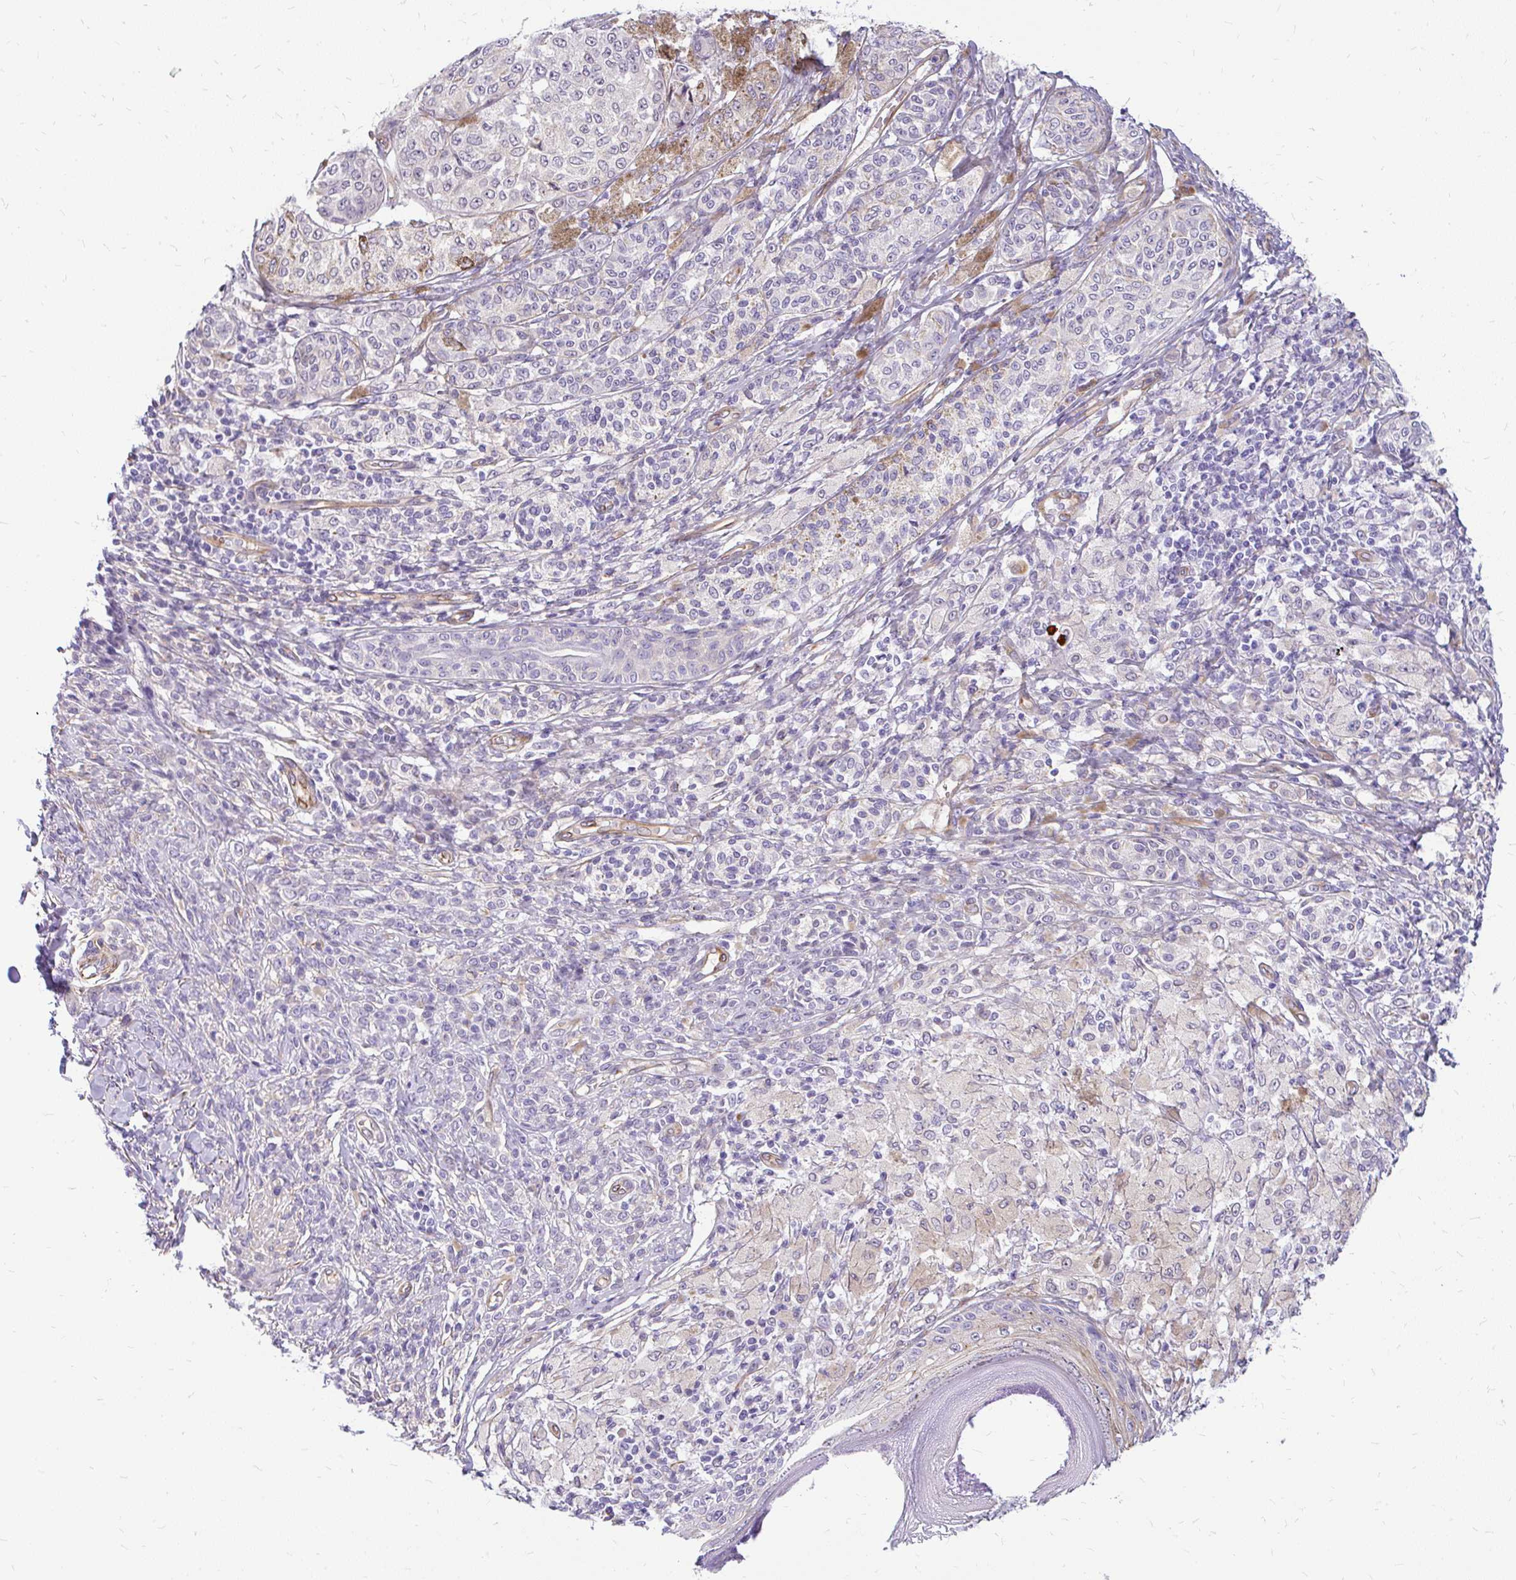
{"staining": {"intensity": "negative", "quantity": "none", "location": "none"}, "tissue": "melanoma", "cell_type": "Tumor cells", "image_type": "cancer", "snomed": [{"axis": "morphology", "description": "Malignant melanoma, NOS"}, {"axis": "topography", "description": "Skin"}], "caption": "Malignant melanoma stained for a protein using immunohistochemistry displays no expression tumor cells.", "gene": "FAM83C", "patient": {"sex": "male", "age": 42}}